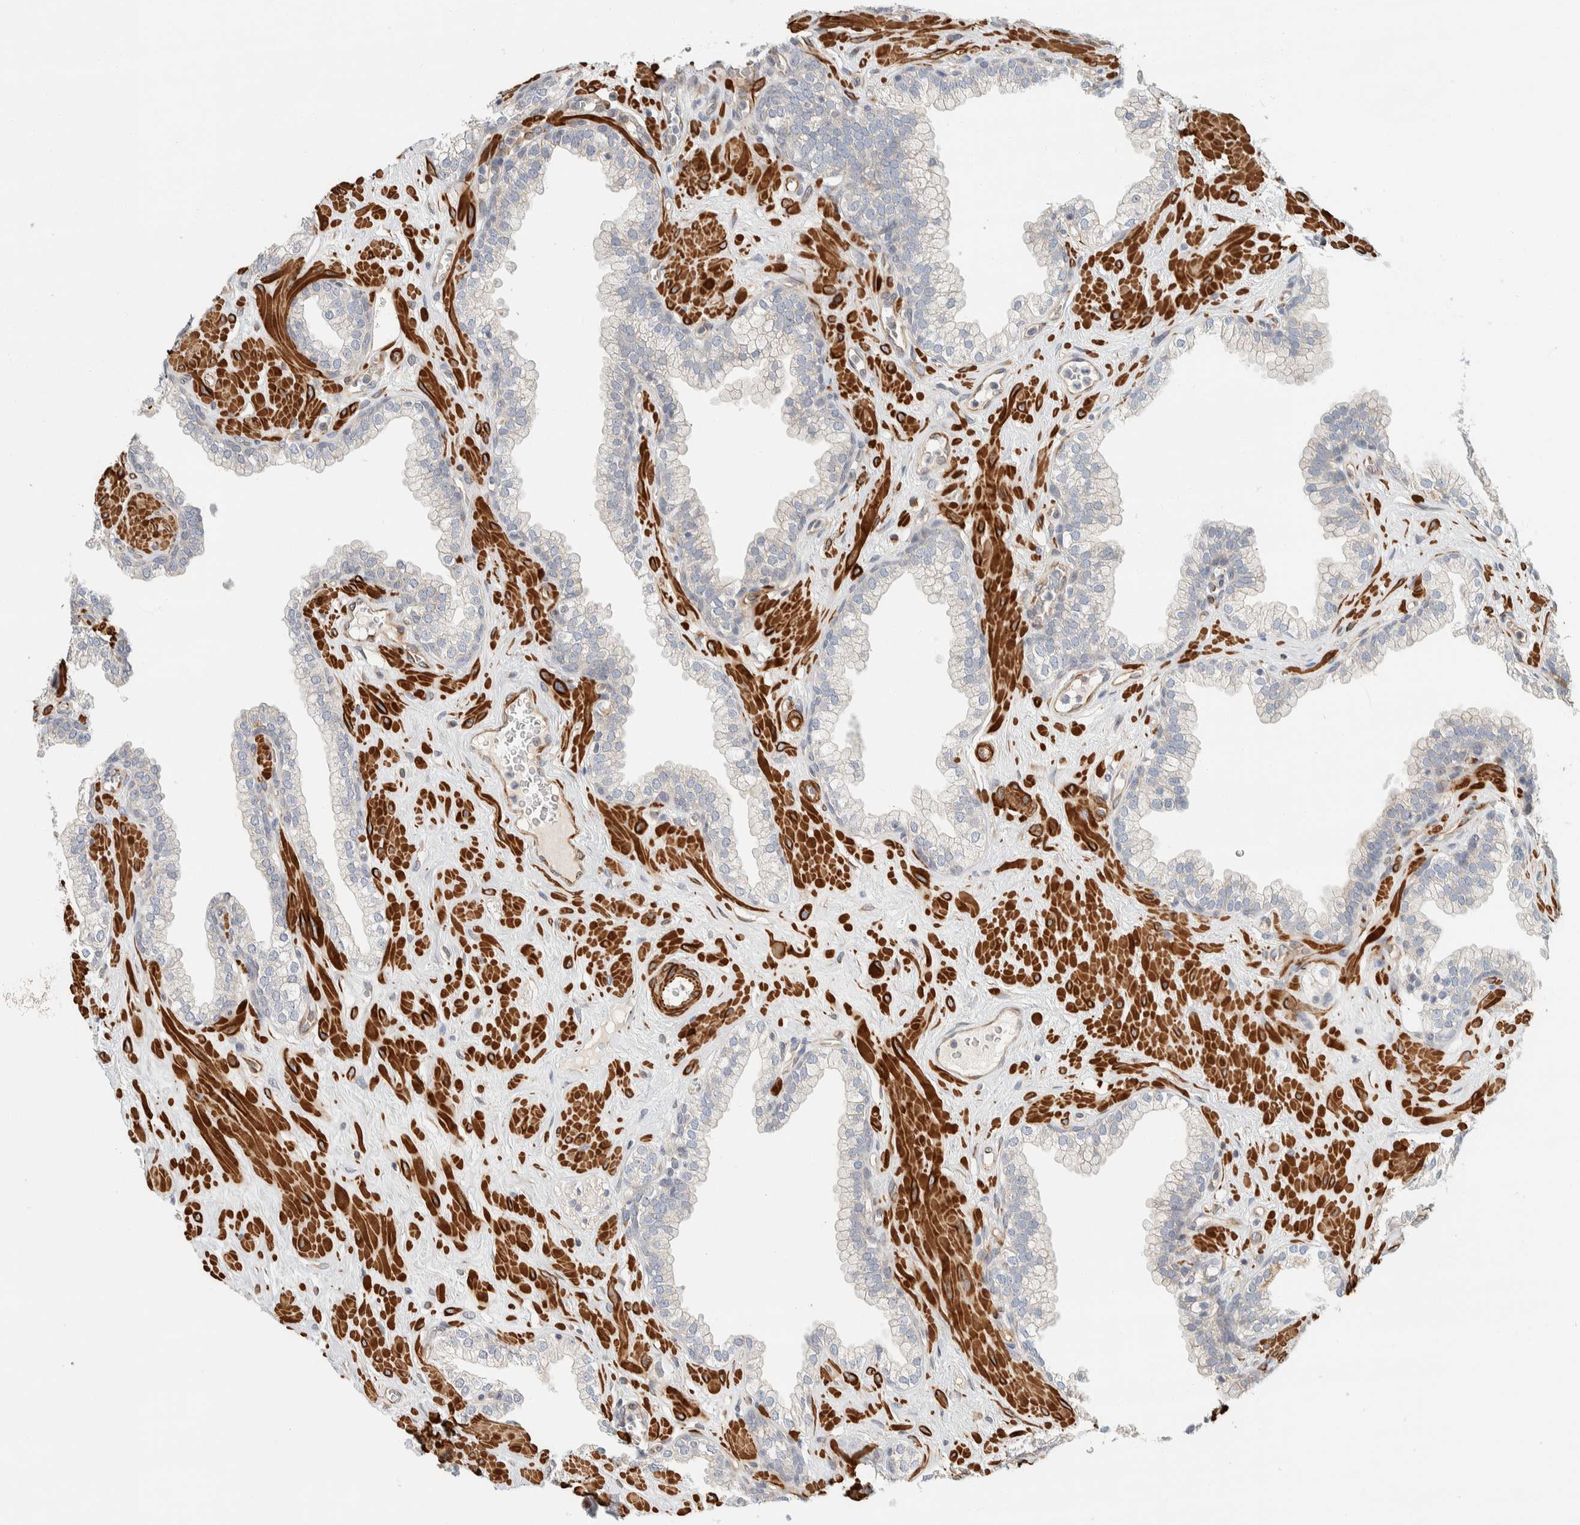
{"staining": {"intensity": "negative", "quantity": "none", "location": "none"}, "tissue": "prostate", "cell_type": "Glandular cells", "image_type": "normal", "snomed": [{"axis": "morphology", "description": "Normal tissue, NOS"}, {"axis": "morphology", "description": "Urothelial carcinoma, Low grade"}, {"axis": "topography", "description": "Urinary bladder"}, {"axis": "topography", "description": "Prostate"}], "caption": "Prostate stained for a protein using immunohistochemistry (IHC) displays no positivity glandular cells.", "gene": "CDR2", "patient": {"sex": "male", "age": 60}}